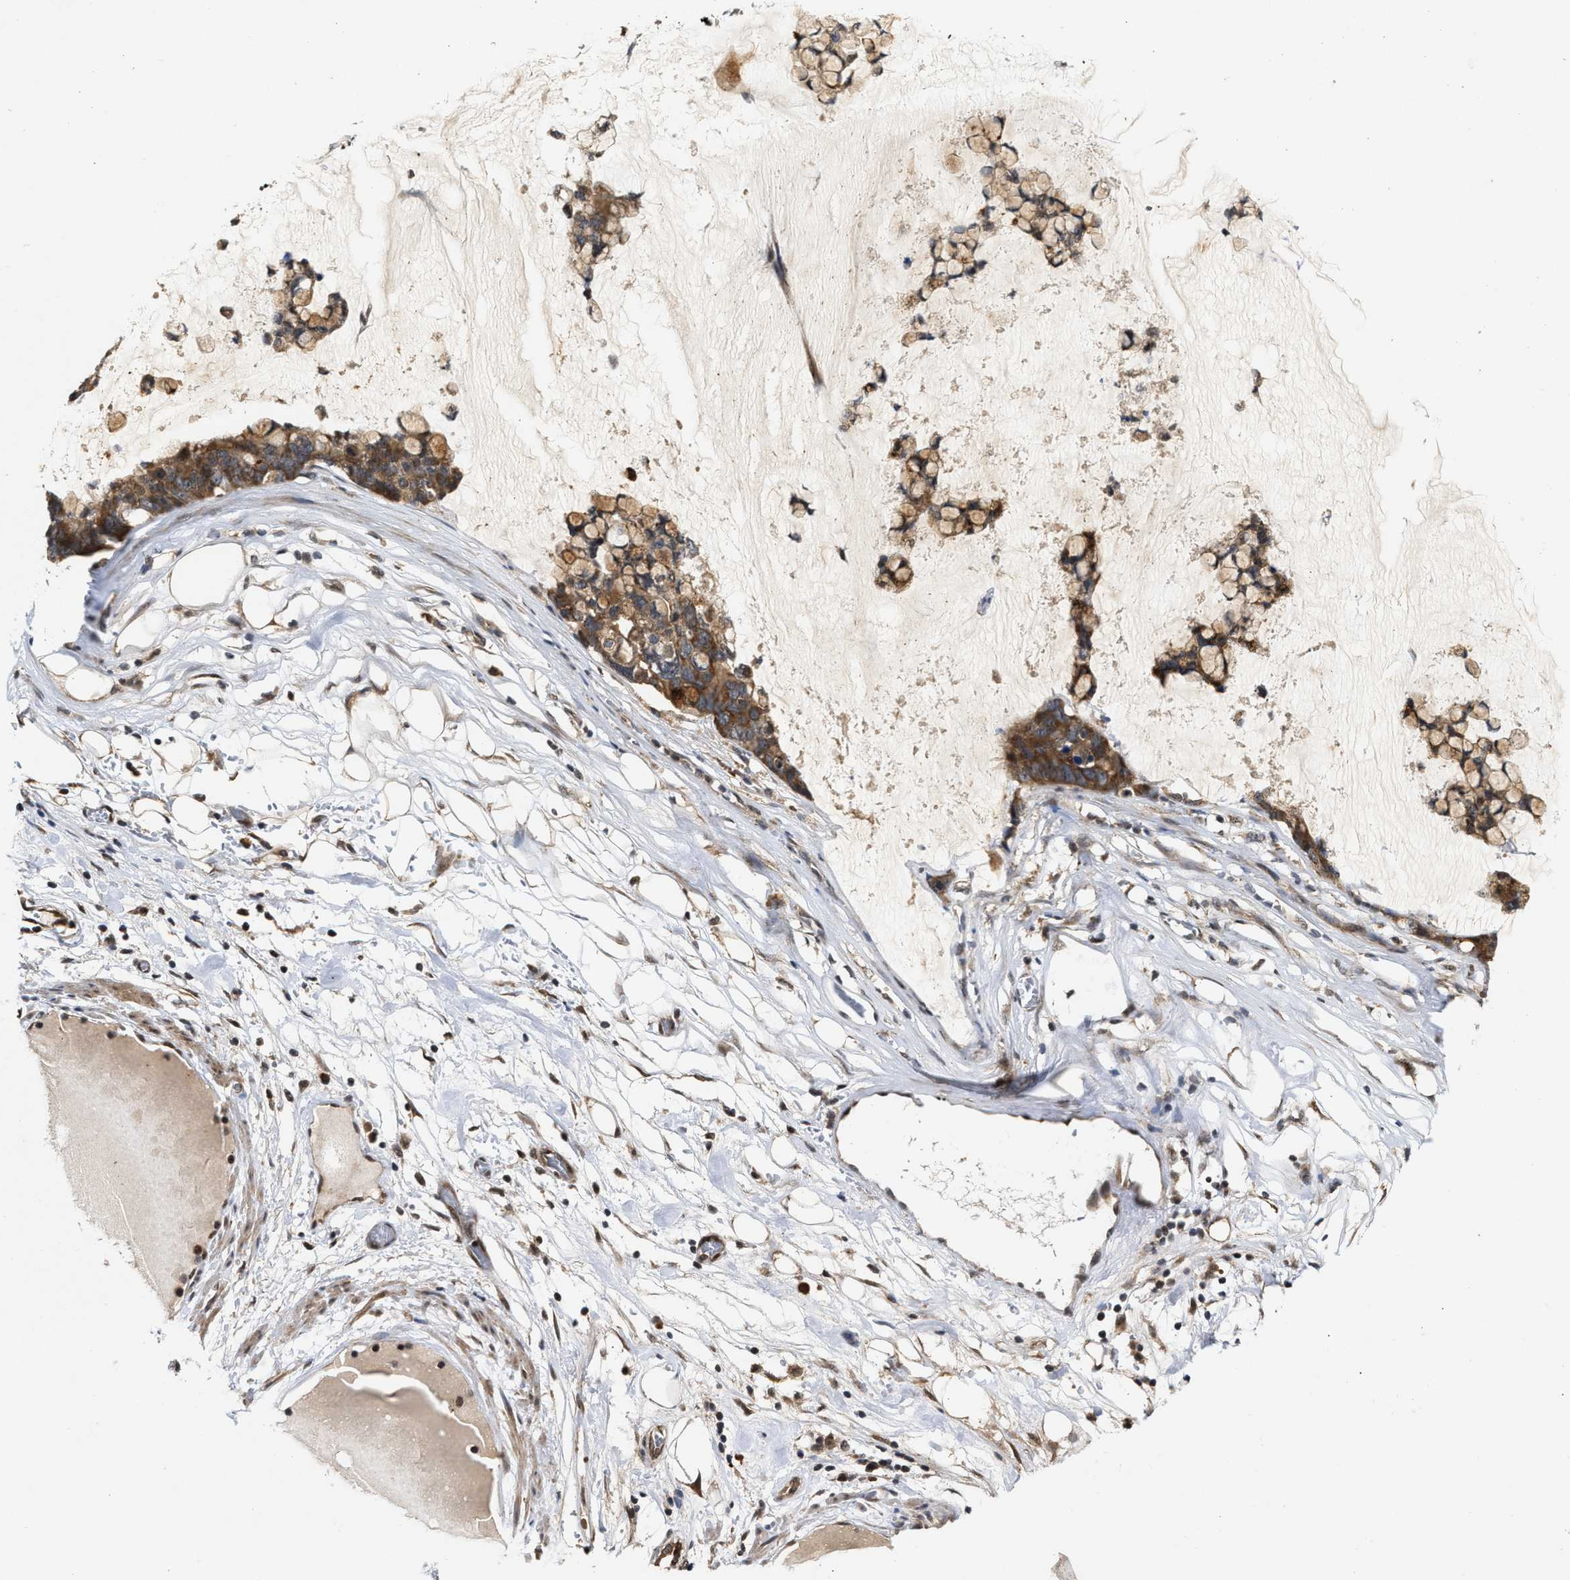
{"staining": {"intensity": "moderate", "quantity": ">75%", "location": "cytoplasmic/membranous"}, "tissue": "stomach cancer", "cell_type": "Tumor cells", "image_type": "cancer", "snomed": [{"axis": "morphology", "description": "Adenocarcinoma, NOS"}, {"axis": "topography", "description": "Stomach, lower"}], "caption": "The immunohistochemical stain highlights moderate cytoplasmic/membranous positivity in tumor cells of stomach cancer tissue.", "gene": "CFLAR", "patient": {"sex": "male", "age": 84}}